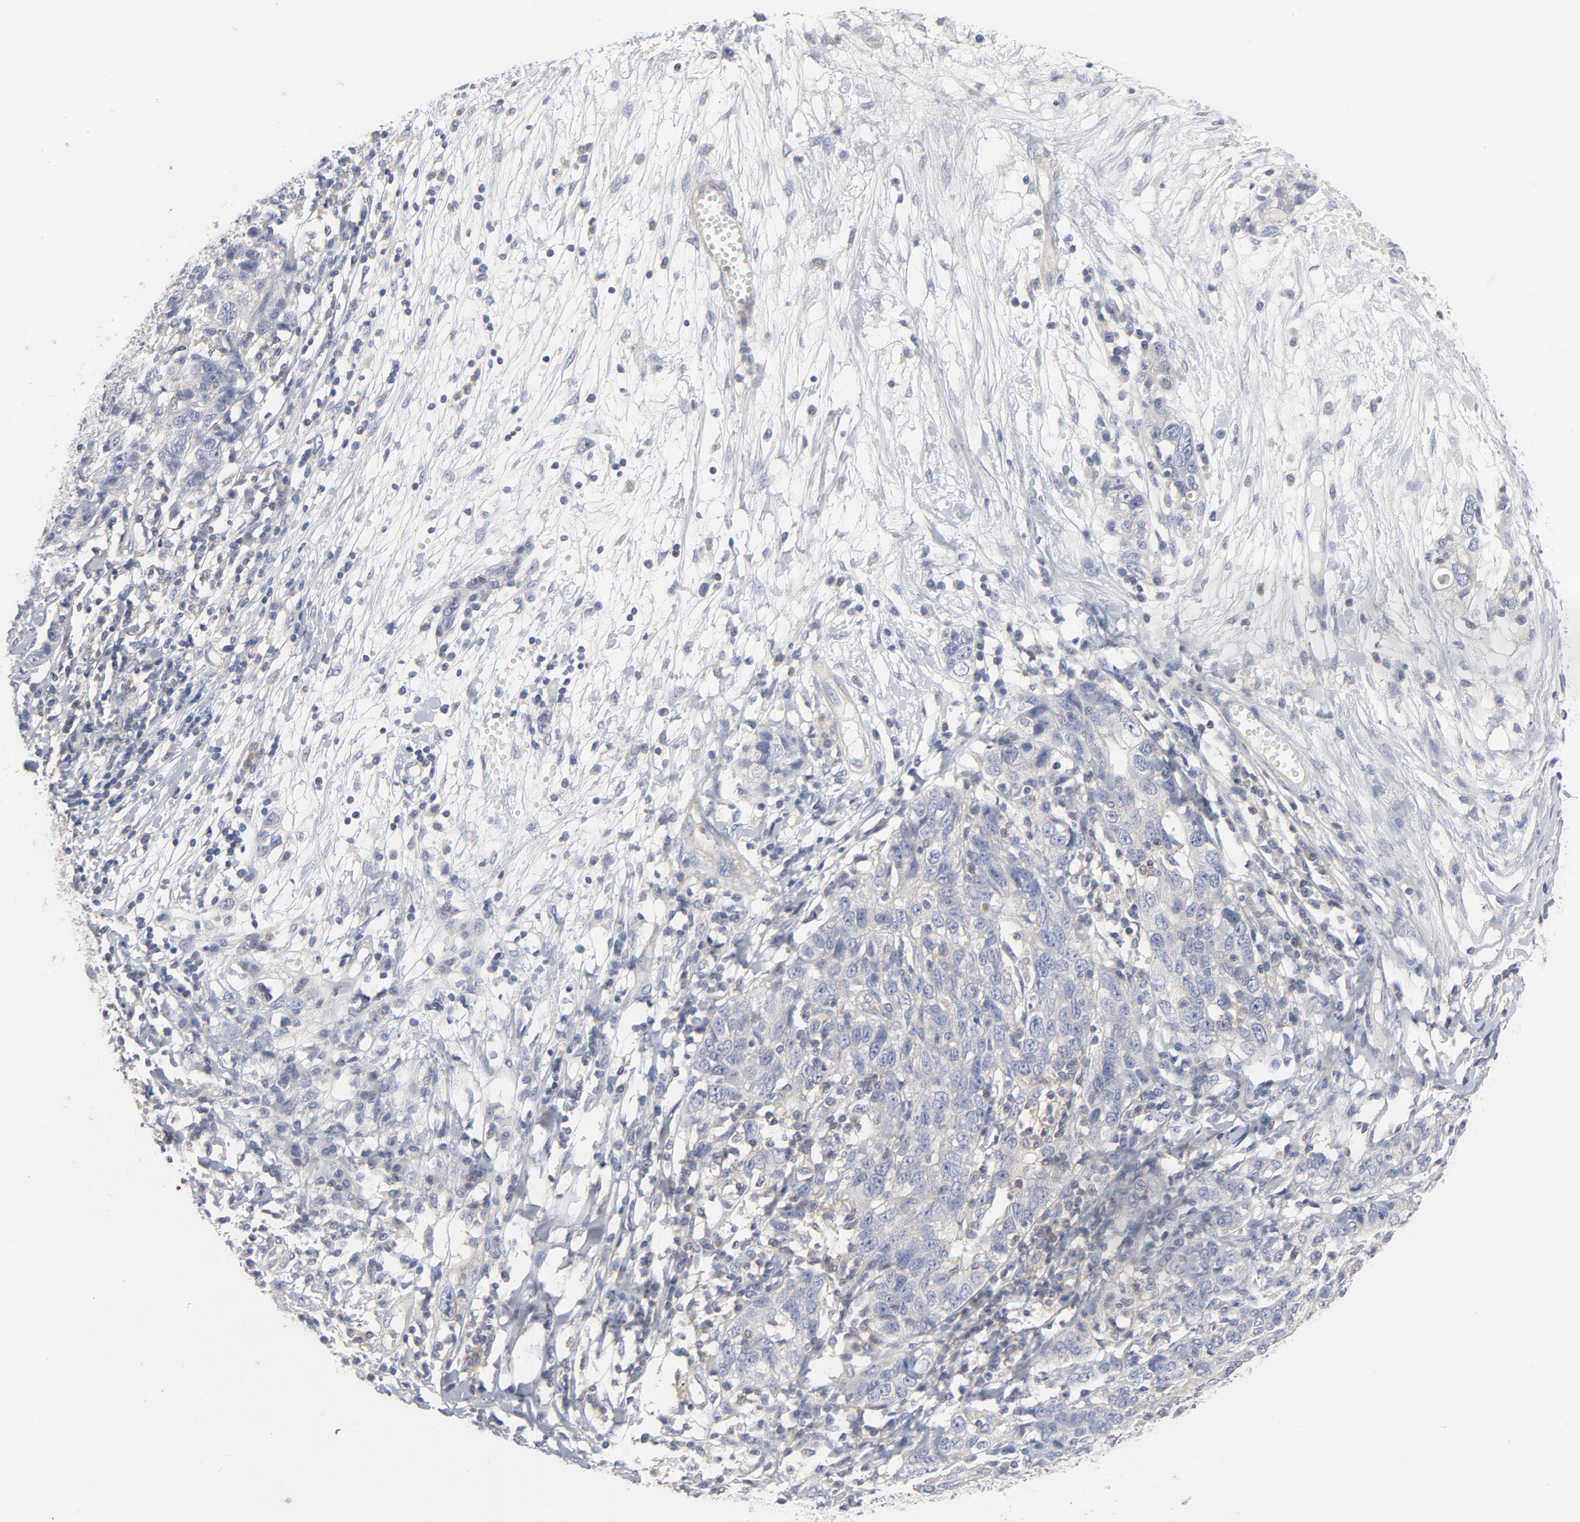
{"staining": {"intensity": "negative", "quantity": "none", "location": "none"}, "tissue": "ovarian cancer", "cell_type": "Tumor cells", "image_type": "cancer", "snomed": [{"axis": "morphology", "description": "Cystadenocarcinoma, serous, NOS"}, {"axis": "topography", "description": "Ovary"}], "caption": "IHC histopathology image of human ovarian serous cystadenocarcinoma stained for a protein (brown), which reveals no positivity in tumor cells. Nuclei are stained in blue.", "gene": "ROCK1", "patient": {"sex": "female", "age": 71}}